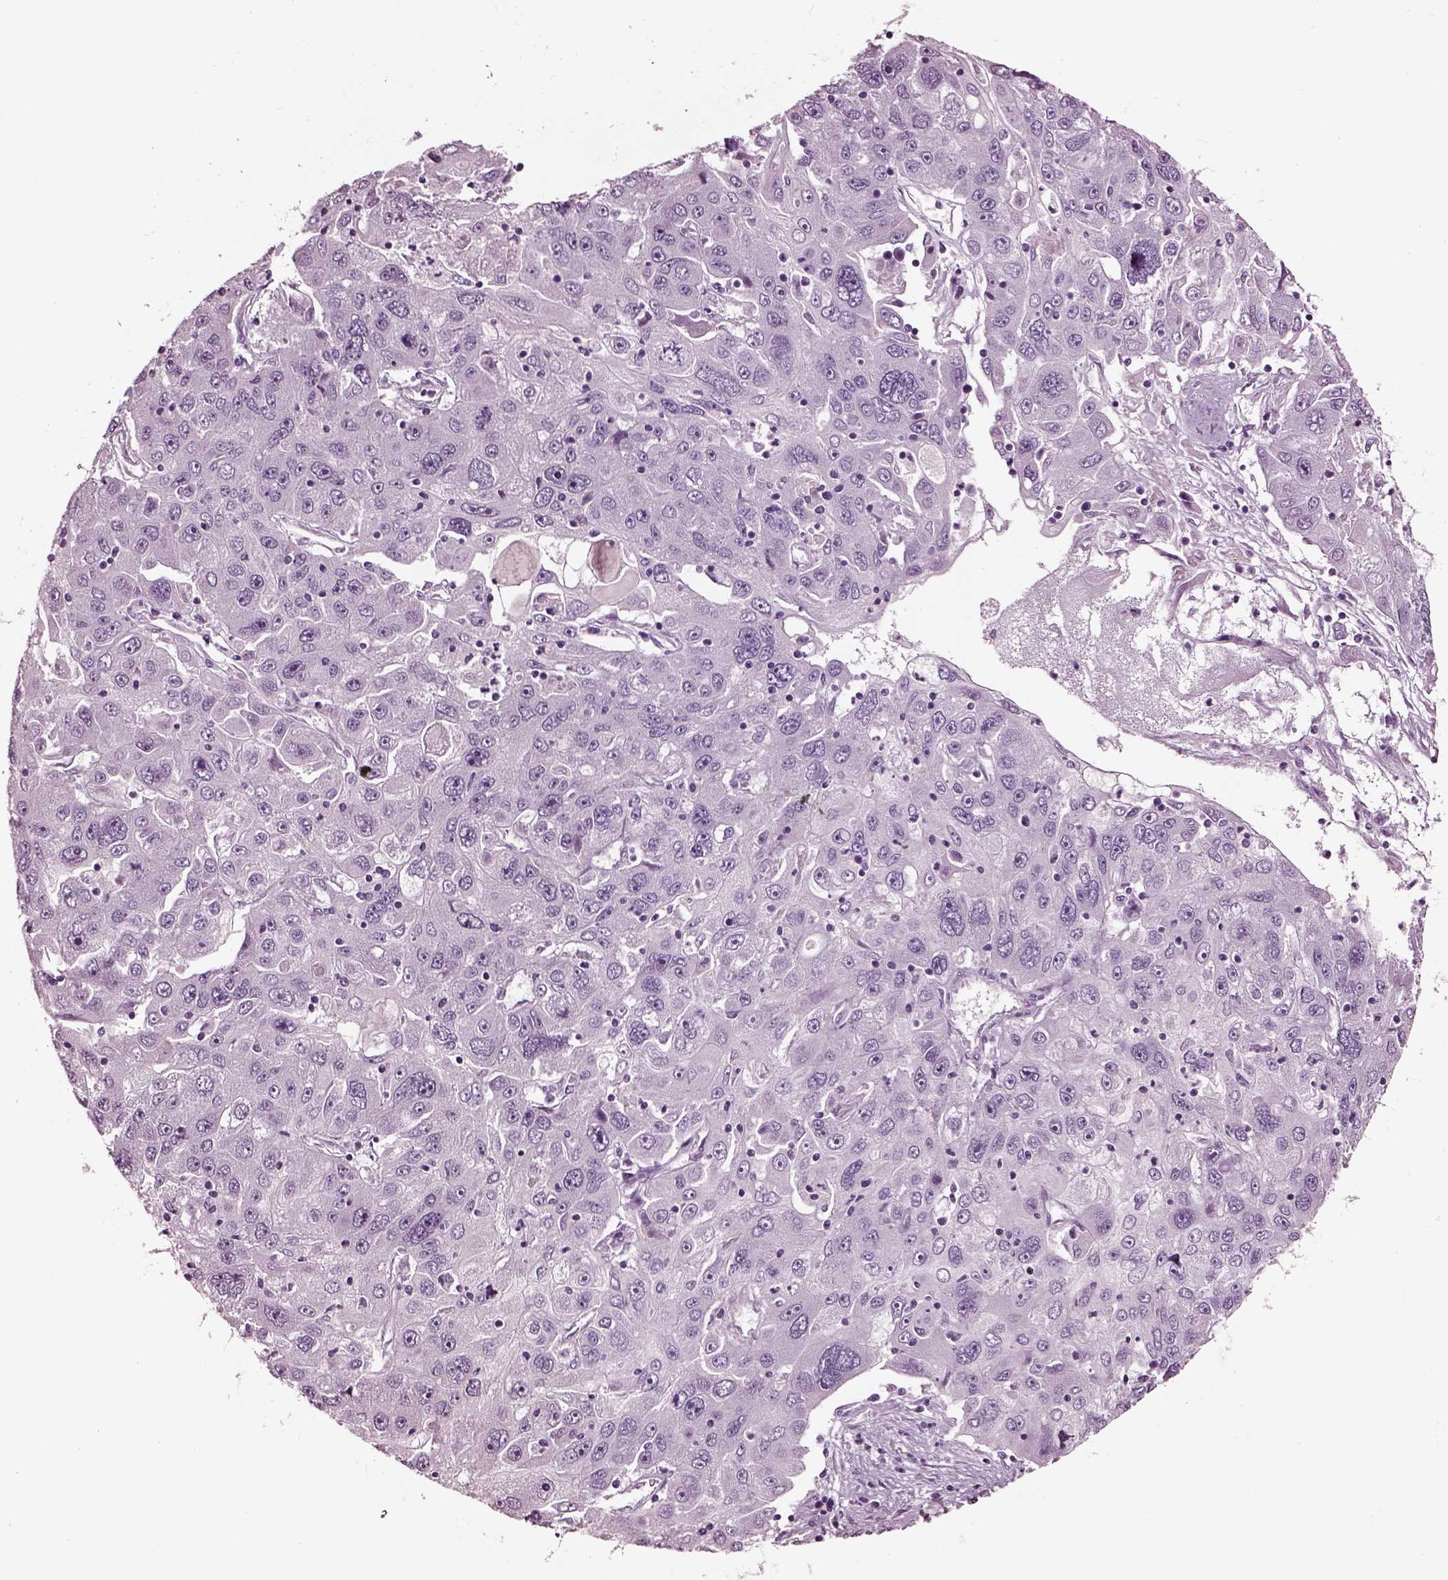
{"staining": {"intensity": "negative", "quantity": "none", "location": "none"}, "tissue": "stomach cancer", "cell_type": "Tumor cells", "image_type": "cancer", "snomed": [{"axis": "morphology", "description": "Adenocarcinoma, NOS"}, {"axis": "topography", "description": "Stomach"}], "caption": "Tumor cells show no significant staining in adenocarcinoma (stomach).", "gene": "NMRK2", "patient": {"sex": "male", "age": 56}}